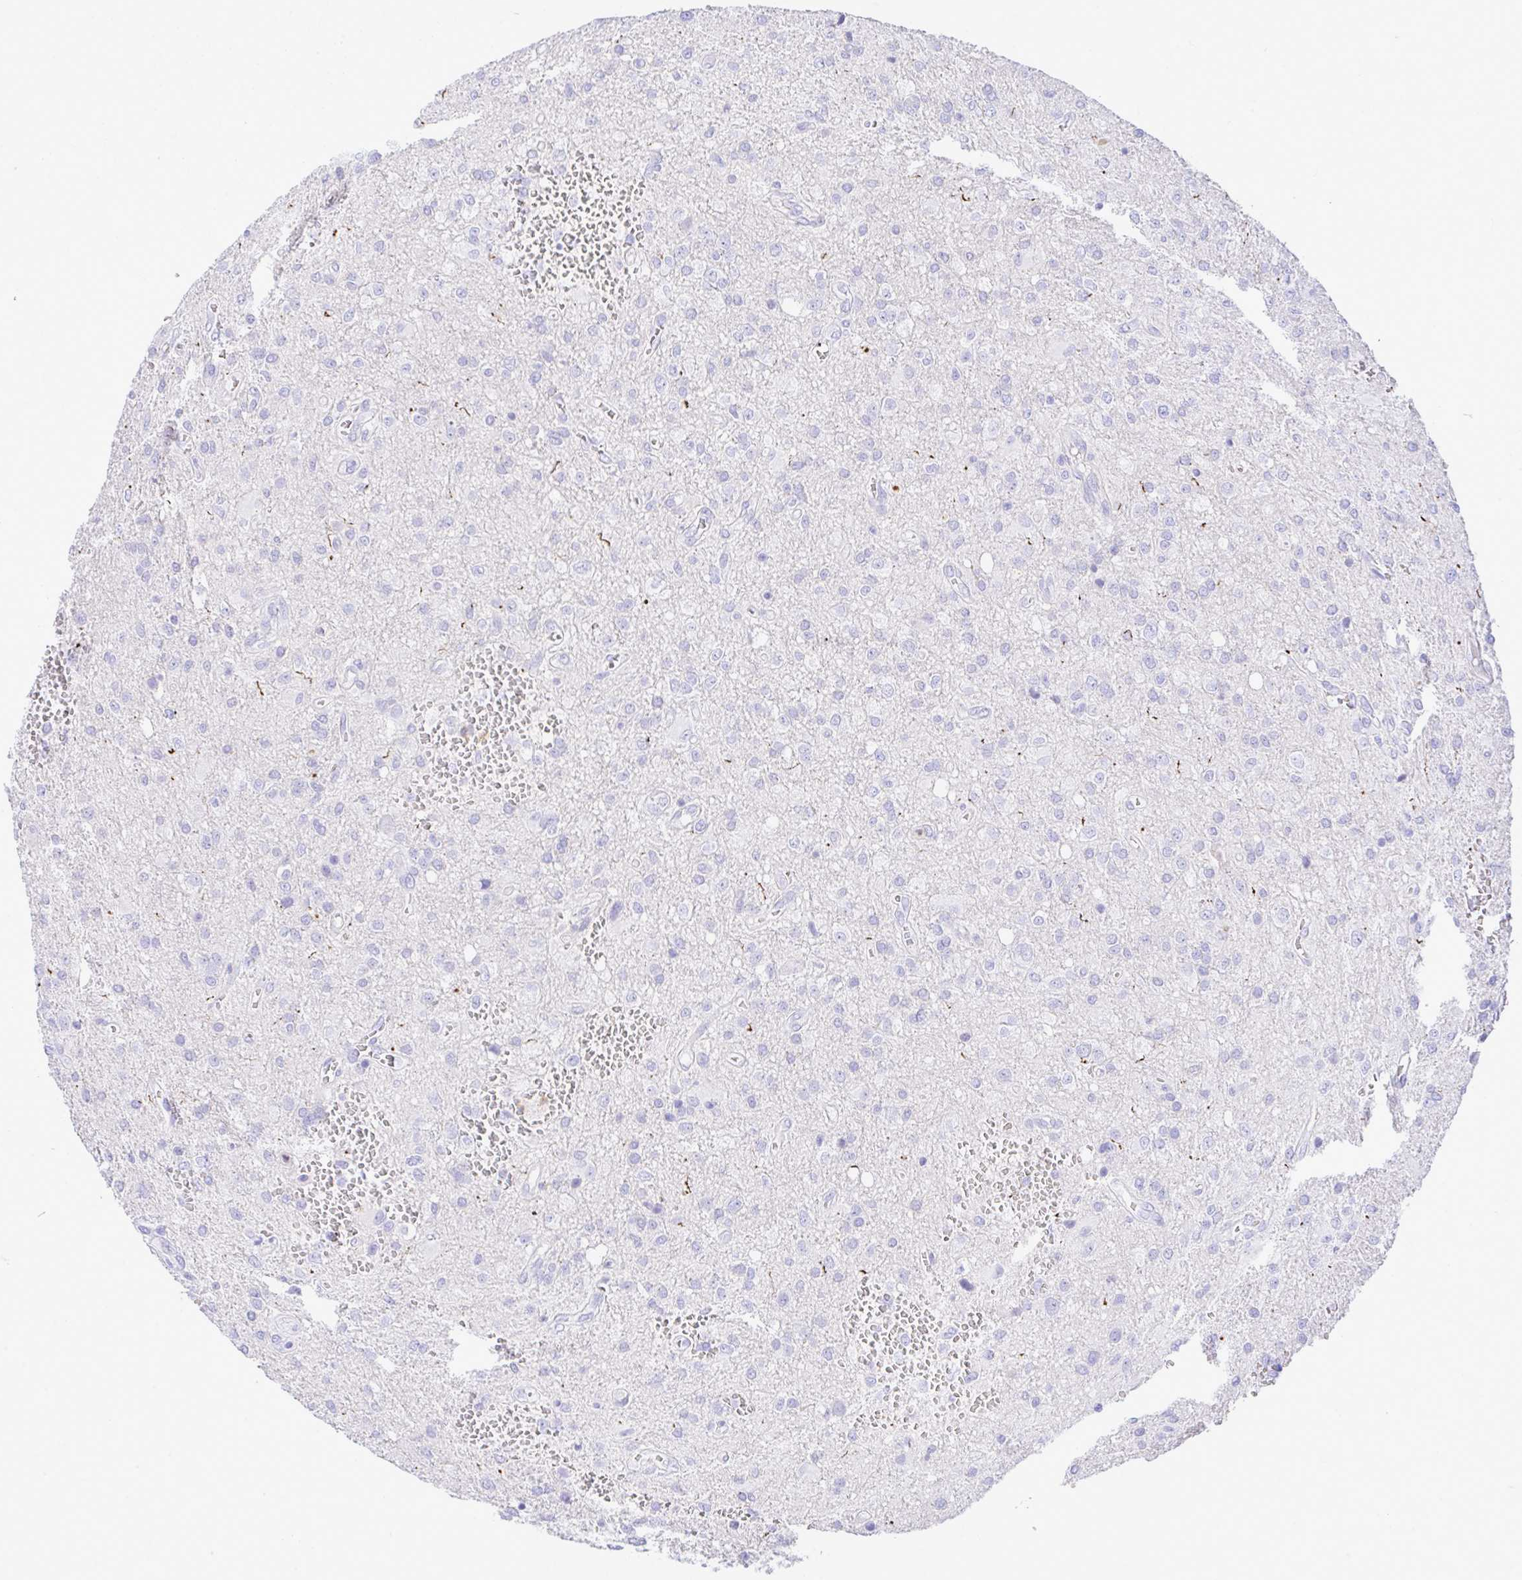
{"staining": {"intensity": "negative", "quantity": "none", "location": "none"}, "tissue": "glioma", "cell_type": "Tumor cells", "image_type": "cancer", "snomed": [{"axis": "morphology", "description": "Glioma, malignant, Low grade"}, {"axis": "topography", "description": "Brain"}], "caption": "Tumor cells show no significant protein staining in glioma. (Brightfield microscopy of DAB immunohistochemistry (IHC) at high magnification).", "gene": "ZNF221", "patient": {"sex": "male", "age": 66}}